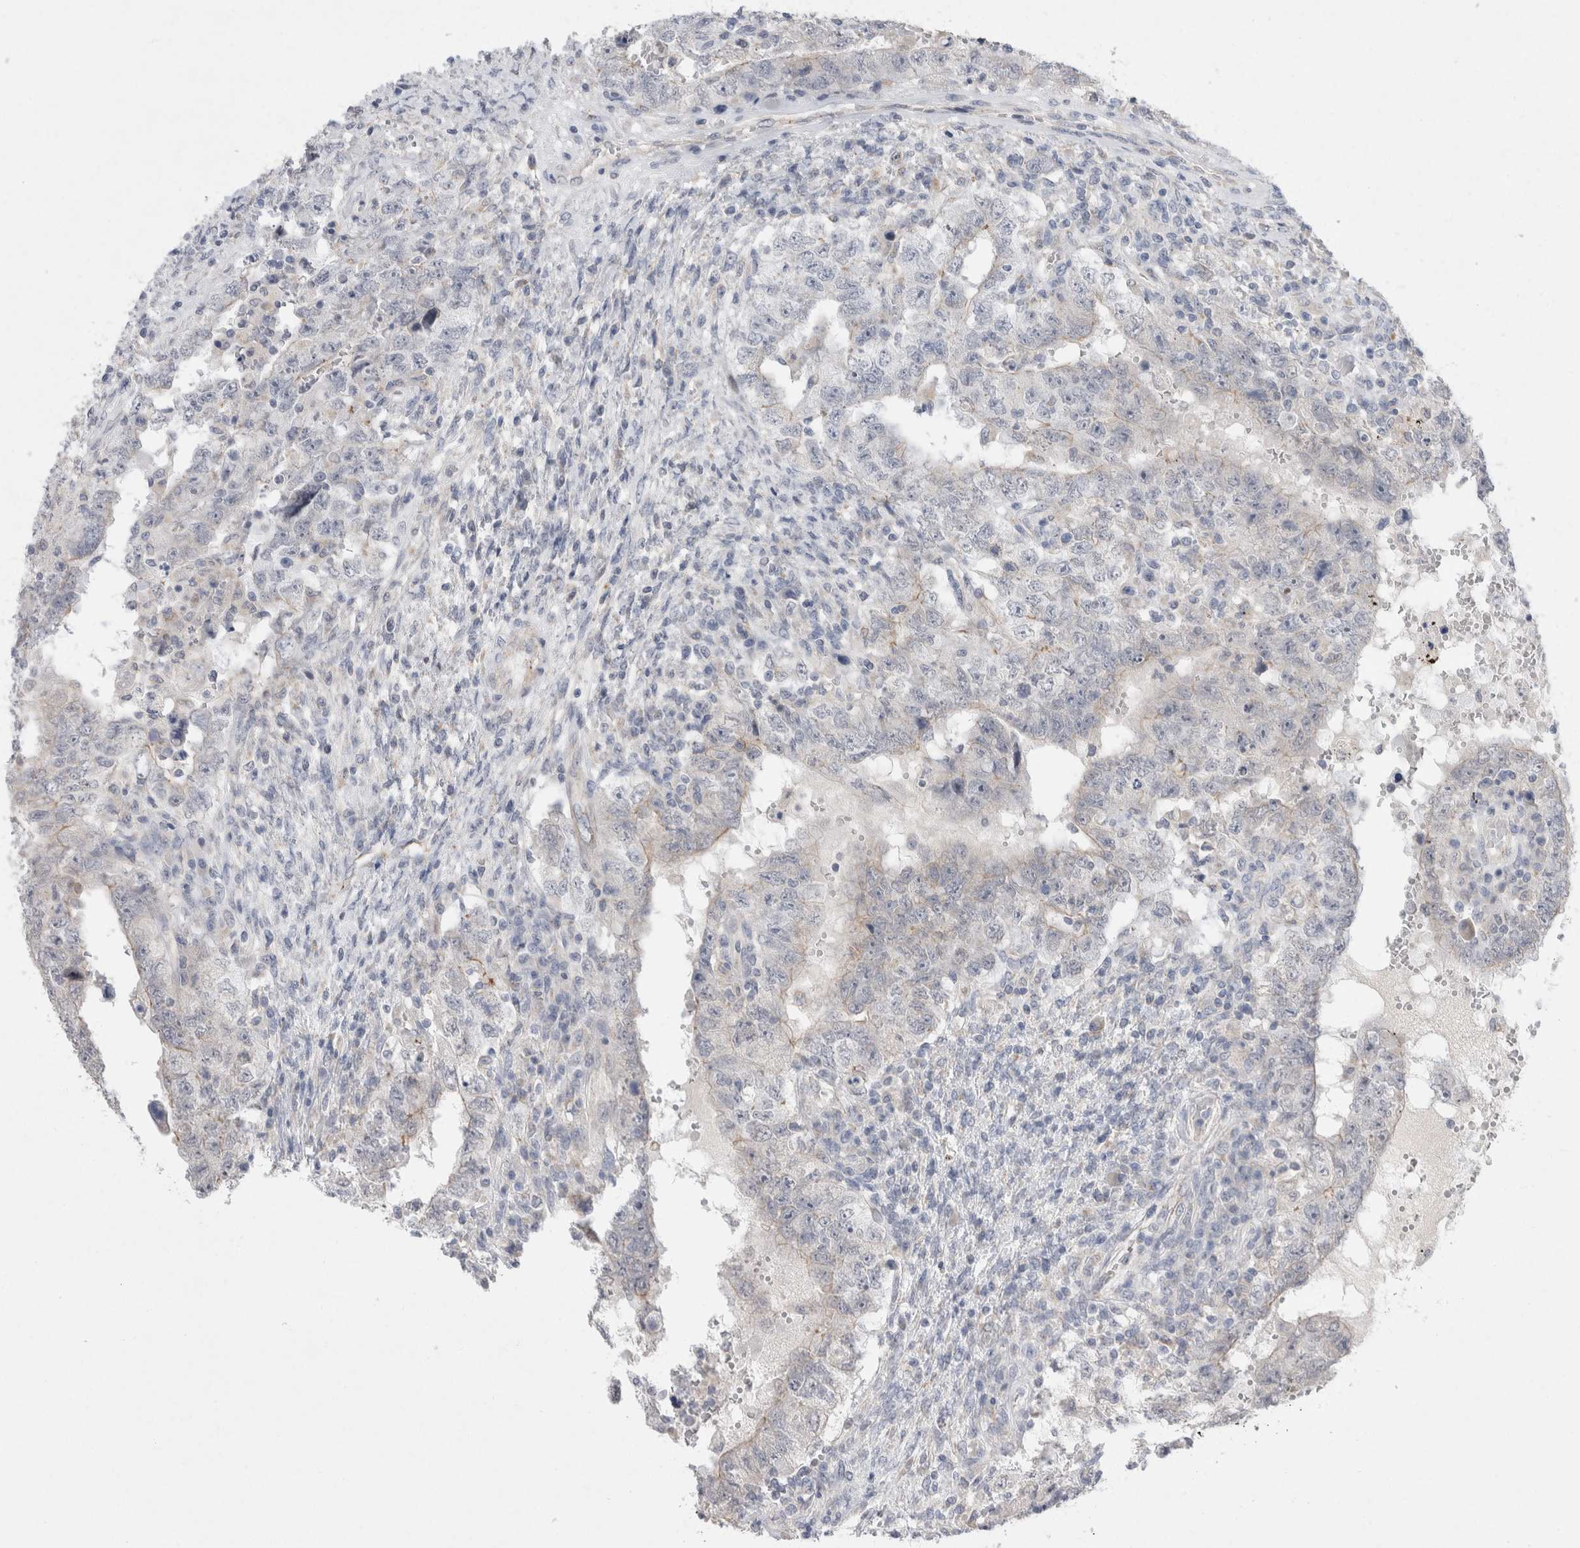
{"staining": {"intensity": "negative", "quantity": "none", "location": "none"}, "tissue": "testis cancer", "cell_type": "Tumor cells", "image_type": "cancer", "snomed": [{"axis": "morphology", "description": "Carcinoma, Embryonal, NOS"}, {"axis": "topography", "description": "Testis"}], "caption": "Immunohistochemistry (IHC) of embryonal carcinoma (testis) demonstrates no positivity in tumor cells.", "gene": "GAA", "patient": {"sex": "male", "age": 26}}